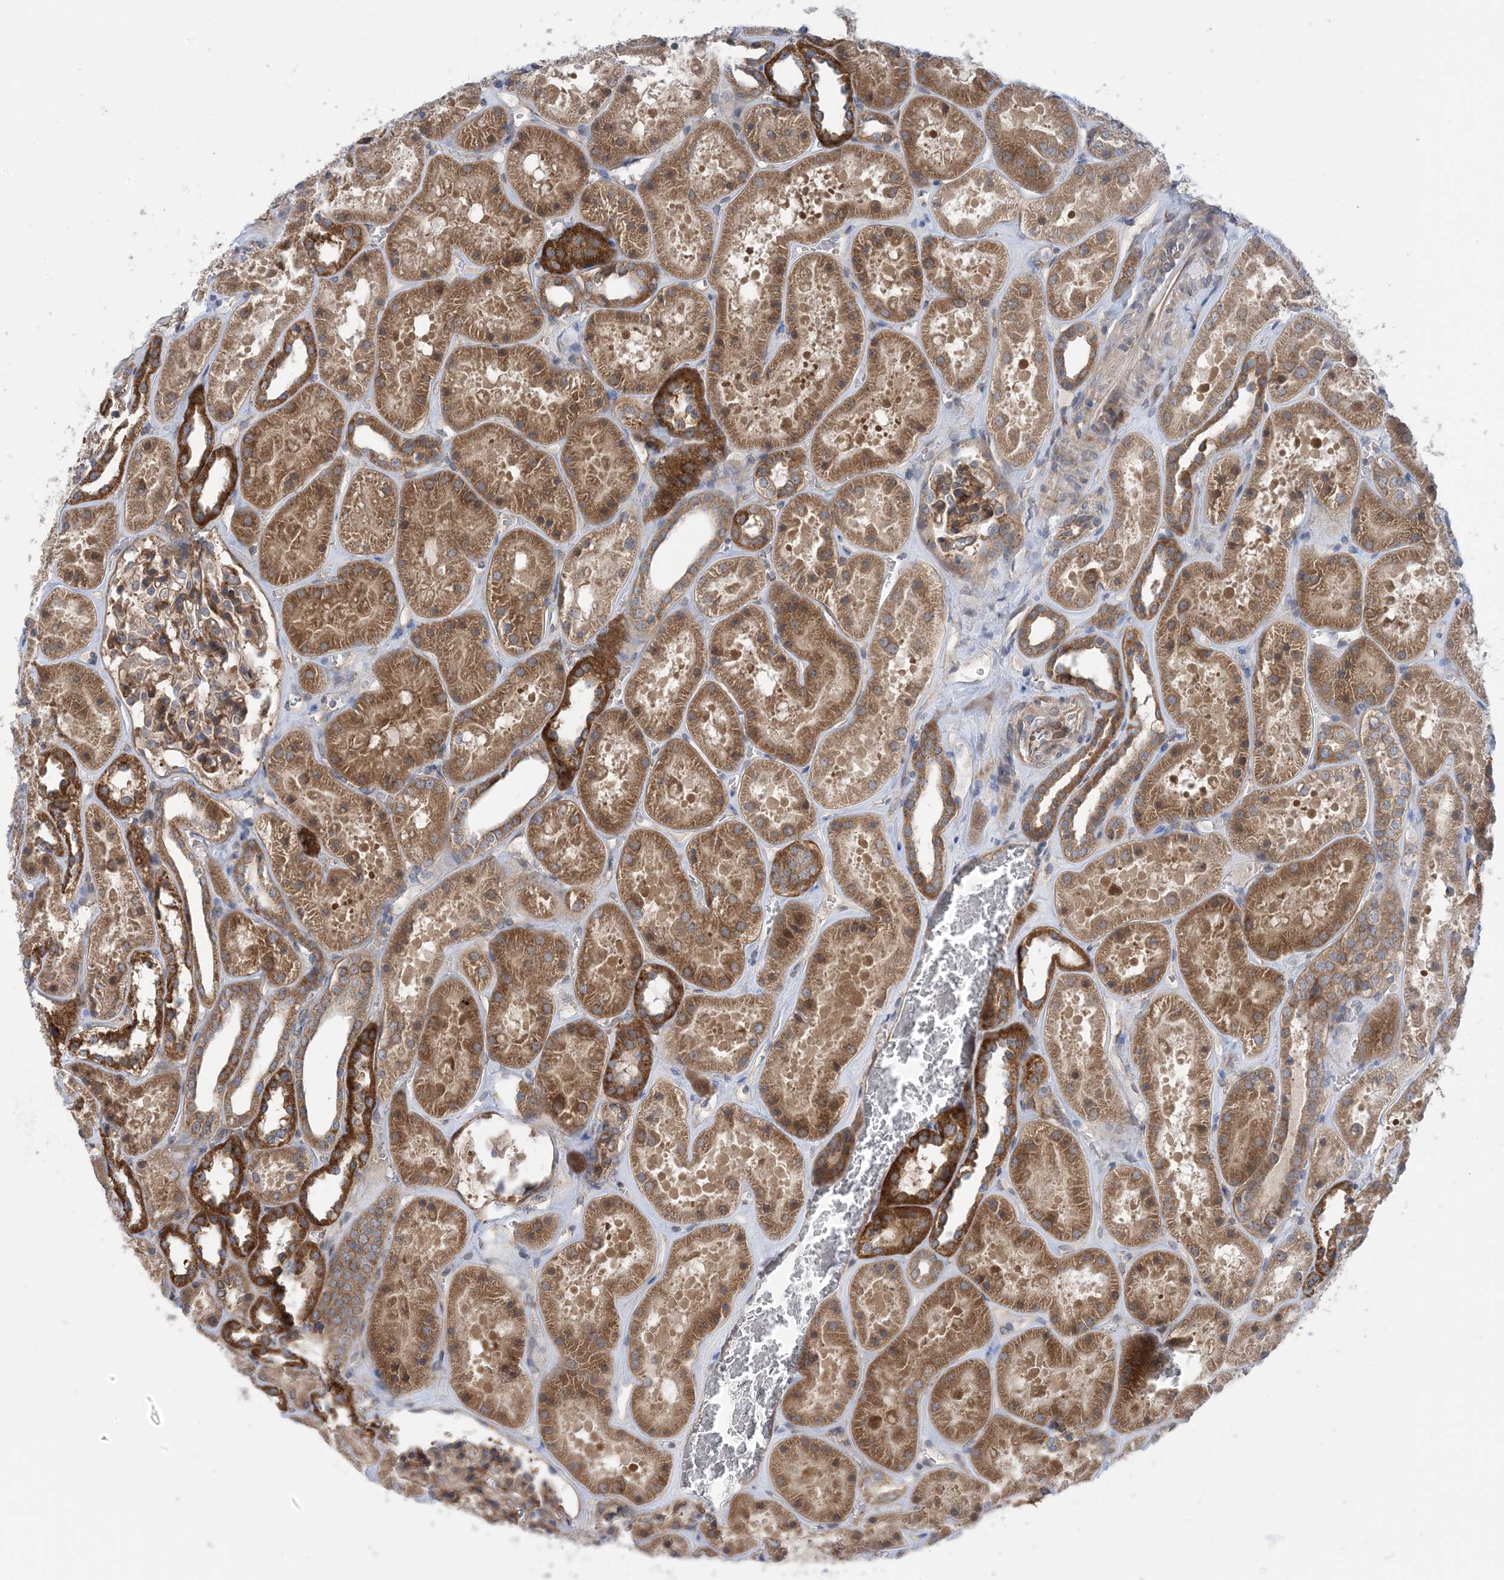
{"staining": {"intensity": "moderate", "quantity": ">75%", "location": "cytoplasmic/membranous"}, "tissue": "kidney", "cell_type": "Cells in glomeruli", "image_type": "normal", "snomed": [{"axis": "morphology", "description": "Normal tissue, NOS"}, {"axis": "topography", "description": "Kidney"}], "caption": "A photomicrograph showing moderate cytoplasmic/membranous staining in about >75% of cells in glomeruli in unremarkable kidney, as visualized by brown immunohistochemical staining.", "gene": "EHBP1", "patient": {"sex": "female", "age": 41}}